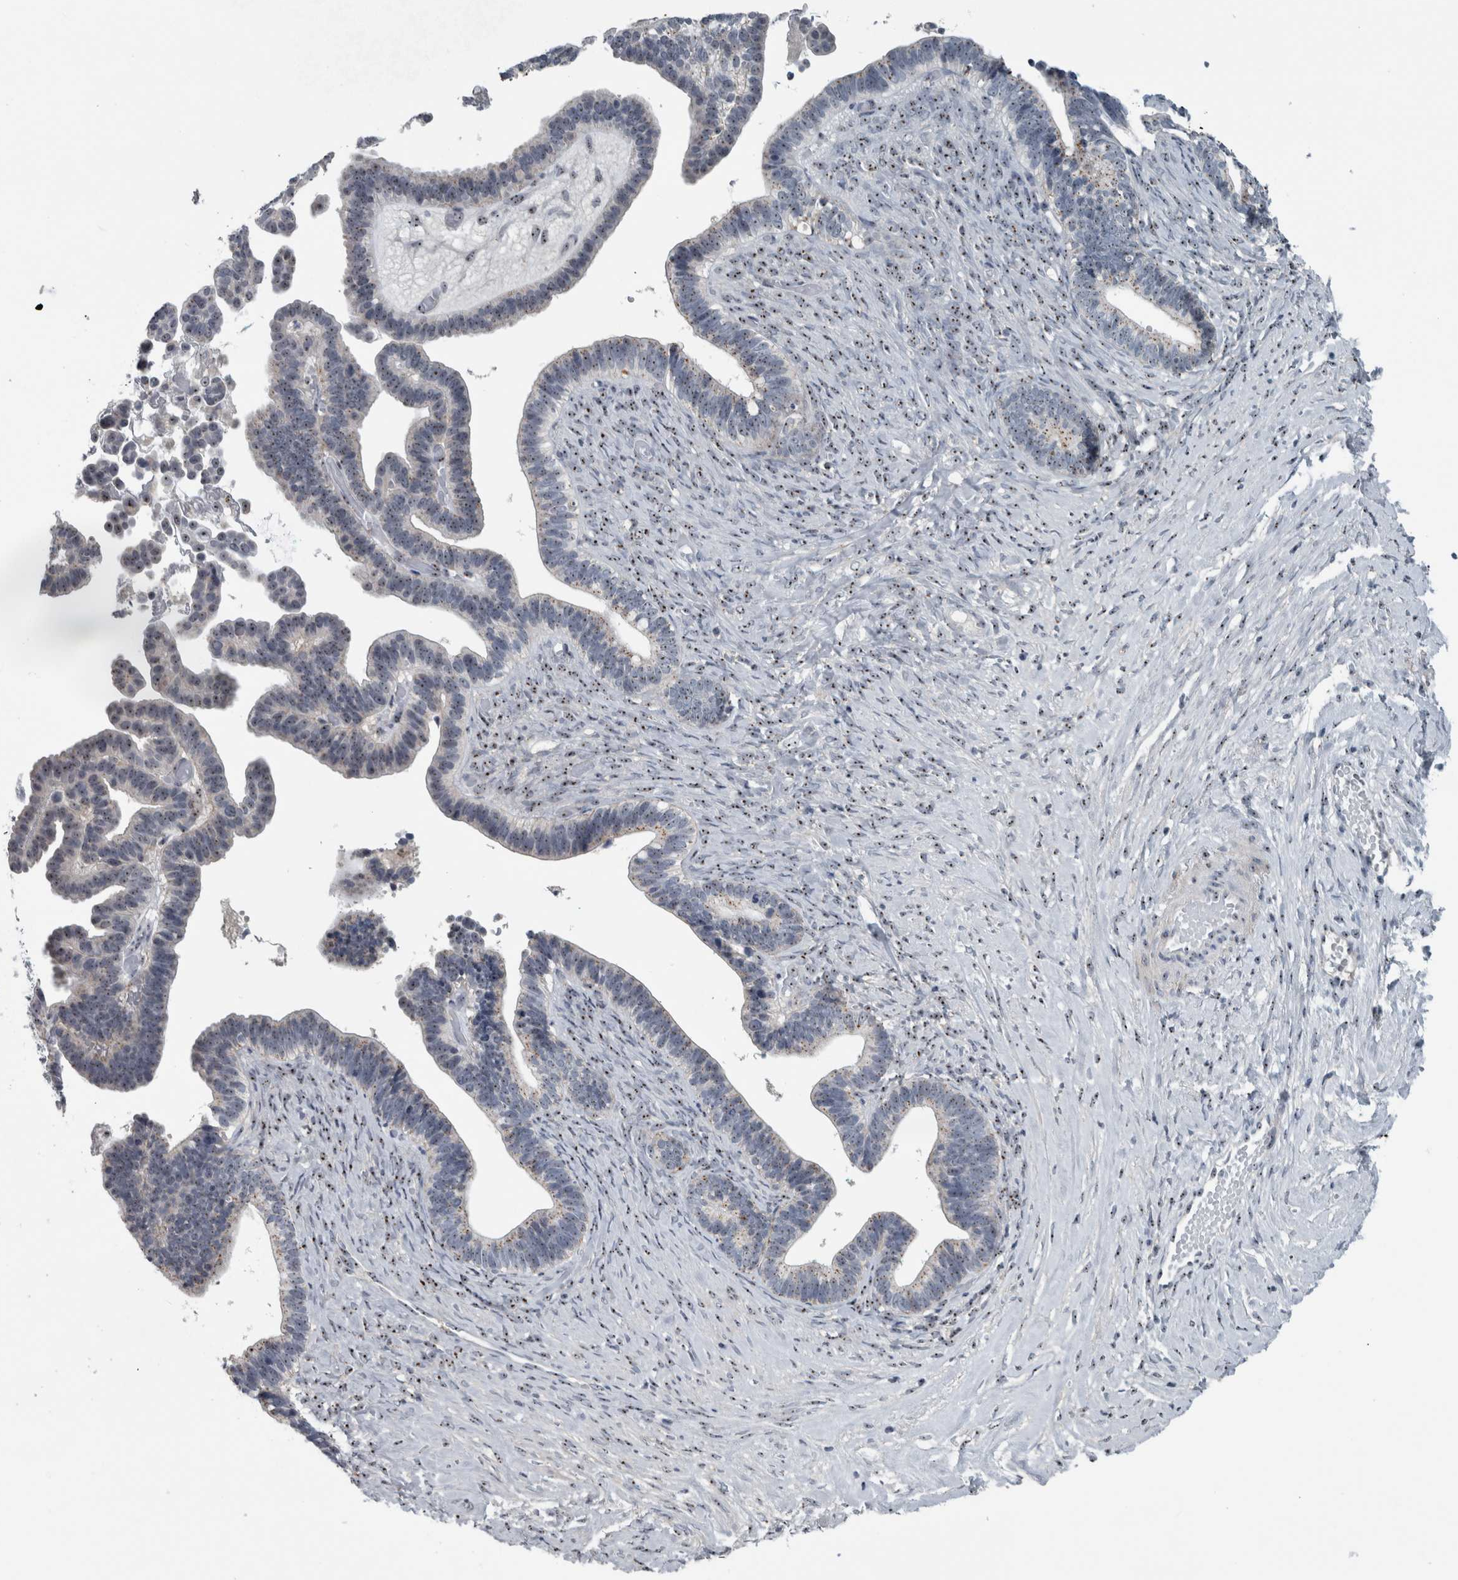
{"staining": {"intensity": "weak", "quantity": "<25%", "location": "nuclear"}, "tissue": "ovarian cancer", "cell_type": "Tumor cells", "image_type": "cancer", "snomed": [{"axis": "morphology", "description": "Cystadenocarcinoma, serous, NOS"}, {"axis": "topography", "description": "Ovary"}], "caption": "Tumor cells are negative for brown protein staining in serous cystadenocarcinoma (ovarian).", "gene": "UTP6", "patient": {"sex": "female", "age": 56}}